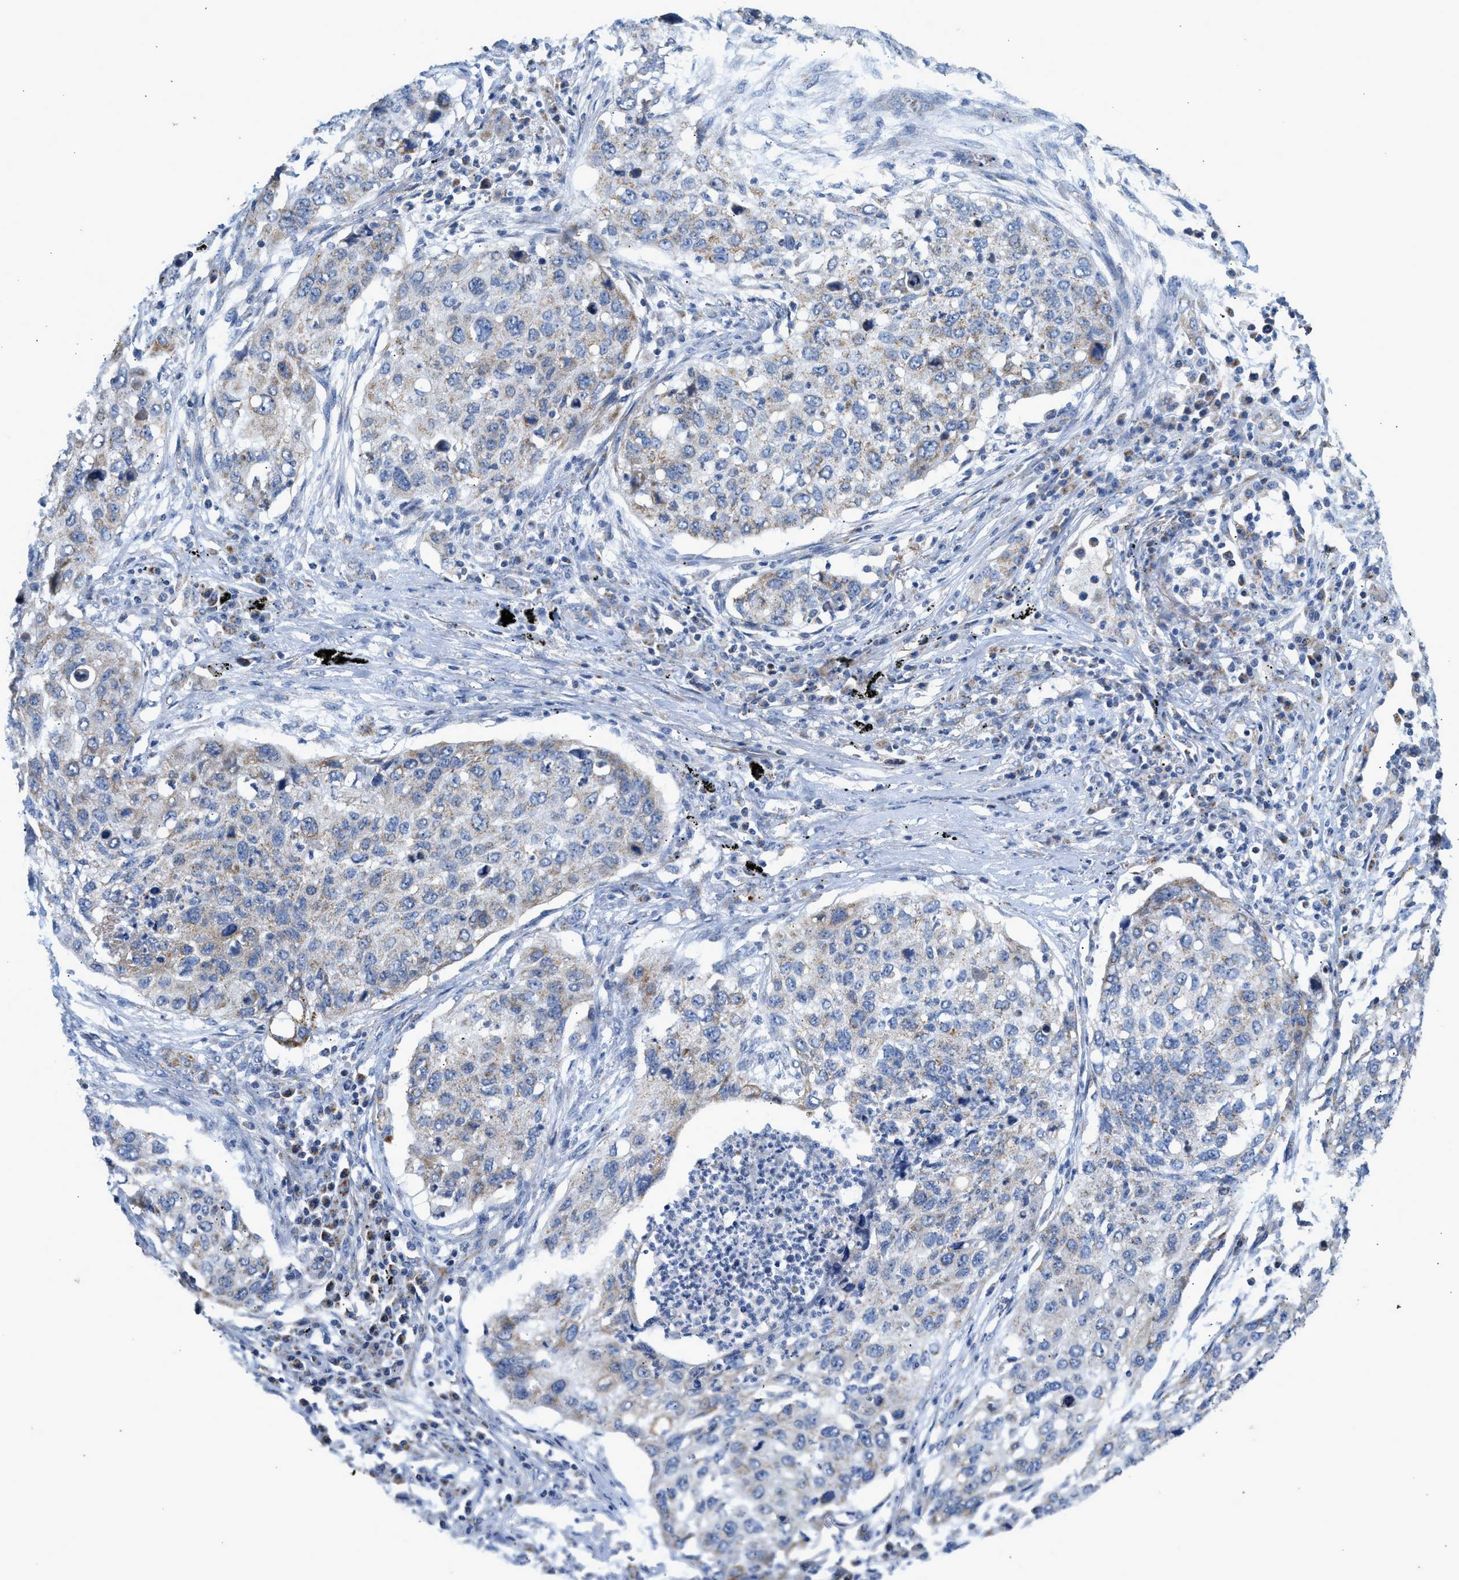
{"staining": {"intensity": "weak", "quantity": "<25%", "location": "cytoplasmic/membranous"}, "tissue": "lung cancer", "cell_type": "Tumor cells", "image_type": "cancer", "snomed": [{"axis": "morphology", "description": "Squamous cell carcinoma, NOS"}, {"axis": "topography", "description": "Lung"}], "caption": "High magnification brightfield microscopy of lung squamous cell carcinoma stained with DAB (brown) and counterstained with hematoxylin (blue): tumor cells show no significant positivity. Brightfield microscopy of IHC stained with DAB (brown) and hematoxylin (blue), captured at high magnification.", "gene": "GOT2", "patient": {"sex": "female", "age": 63}}